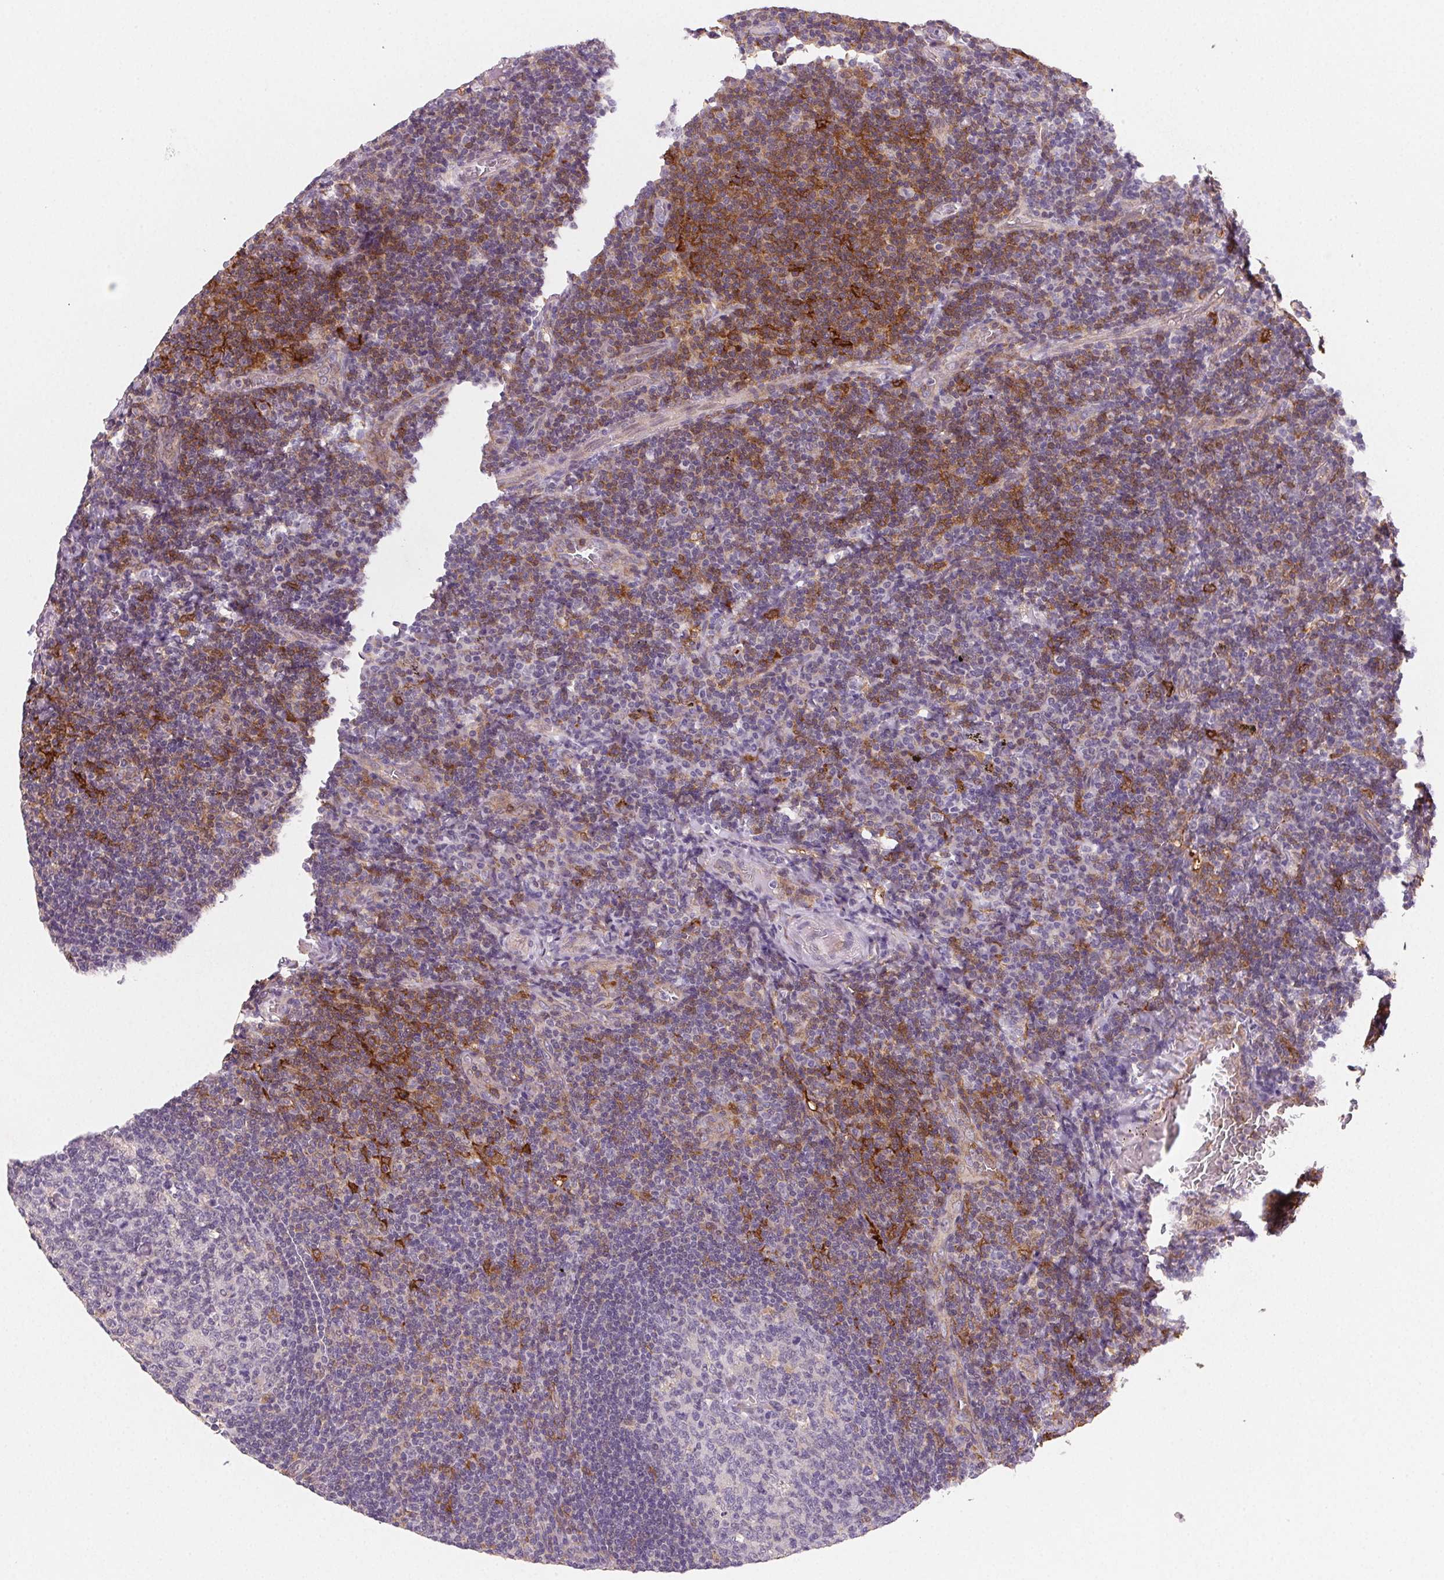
{"staining": {"intensity": "negative", "quantity": "none", "location": "none"}, "tissue": "tonsil", "cell_type": "Germinal center cells", "image_type": "normal", "snomed": [{"axis": "morphology", "description": "Normal tissue, NOS"}, {"axis": "topography", "description": "Tonsil"}], "caption": "This photomicrograph is of unremarkable tonsil stained with immunohistochemistry (IHC) to label a protein in brown with the nuclei are counter-stained blue. There is no expression in germinal center cells. (DAB (3,3'-diaminobenzidine) immunohistochemistry, high magnification).", "gene": "GBP1", "patient": {"sex": "male", "age": 17}}